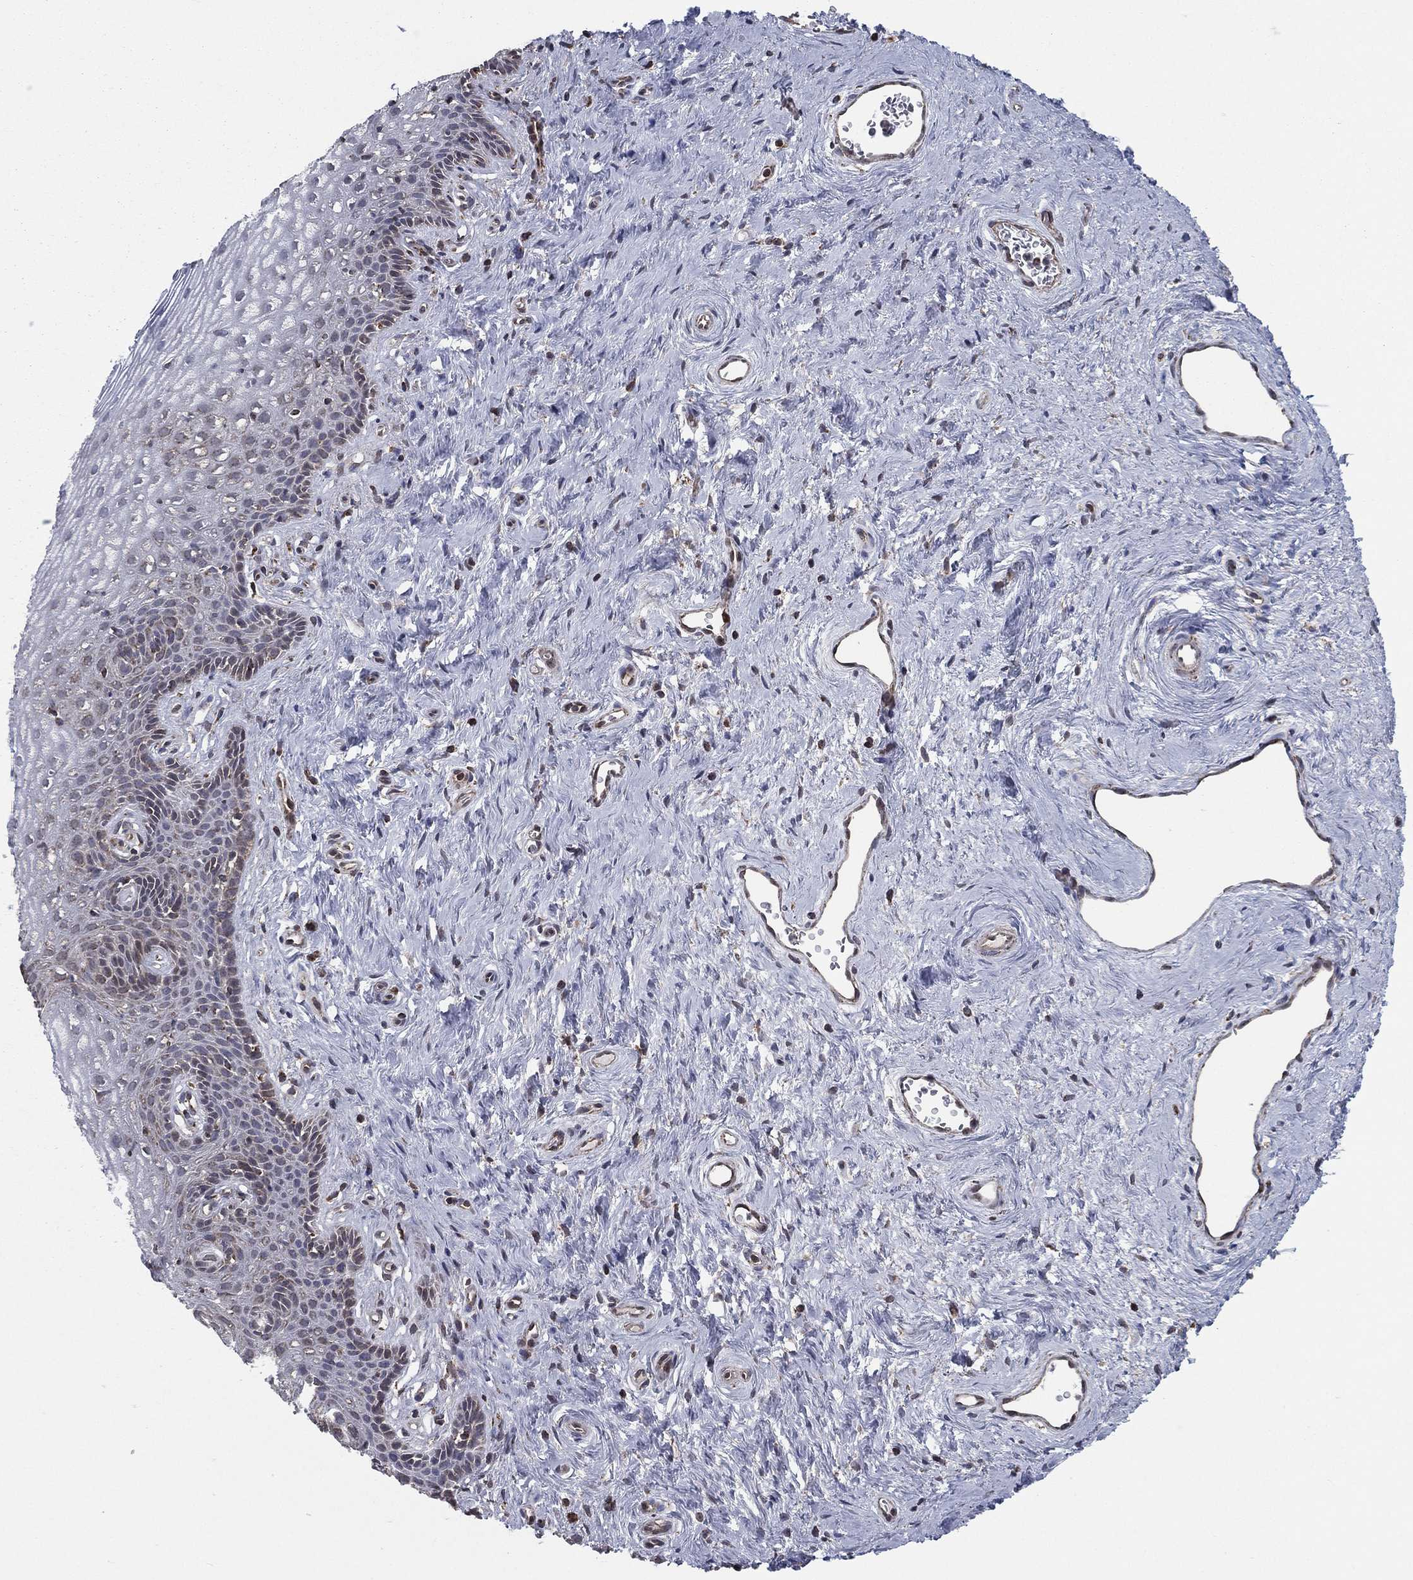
{"staining": {"intensity": "moderate", "quantity": "<25%", "location": "cytoplasmic/membranous"}, "tissue": "vagina", "cell_type": "Squamous epithelial cells", "image_type": "normal", "snomed": [{"axis": "morphology", "description": "Normal tissue, NOS"}, {"axis": "topography", "description": "Vagina"}], "caption": "High-power microscopy captured an IHC micrograph of normal vagina, revealing moderate cytoplasmic/membranous staining in approximately <25% of squamous epithelial cells.", "gene": "ENSG00000288684", "patient": {"sex": "female", "age": 45}}